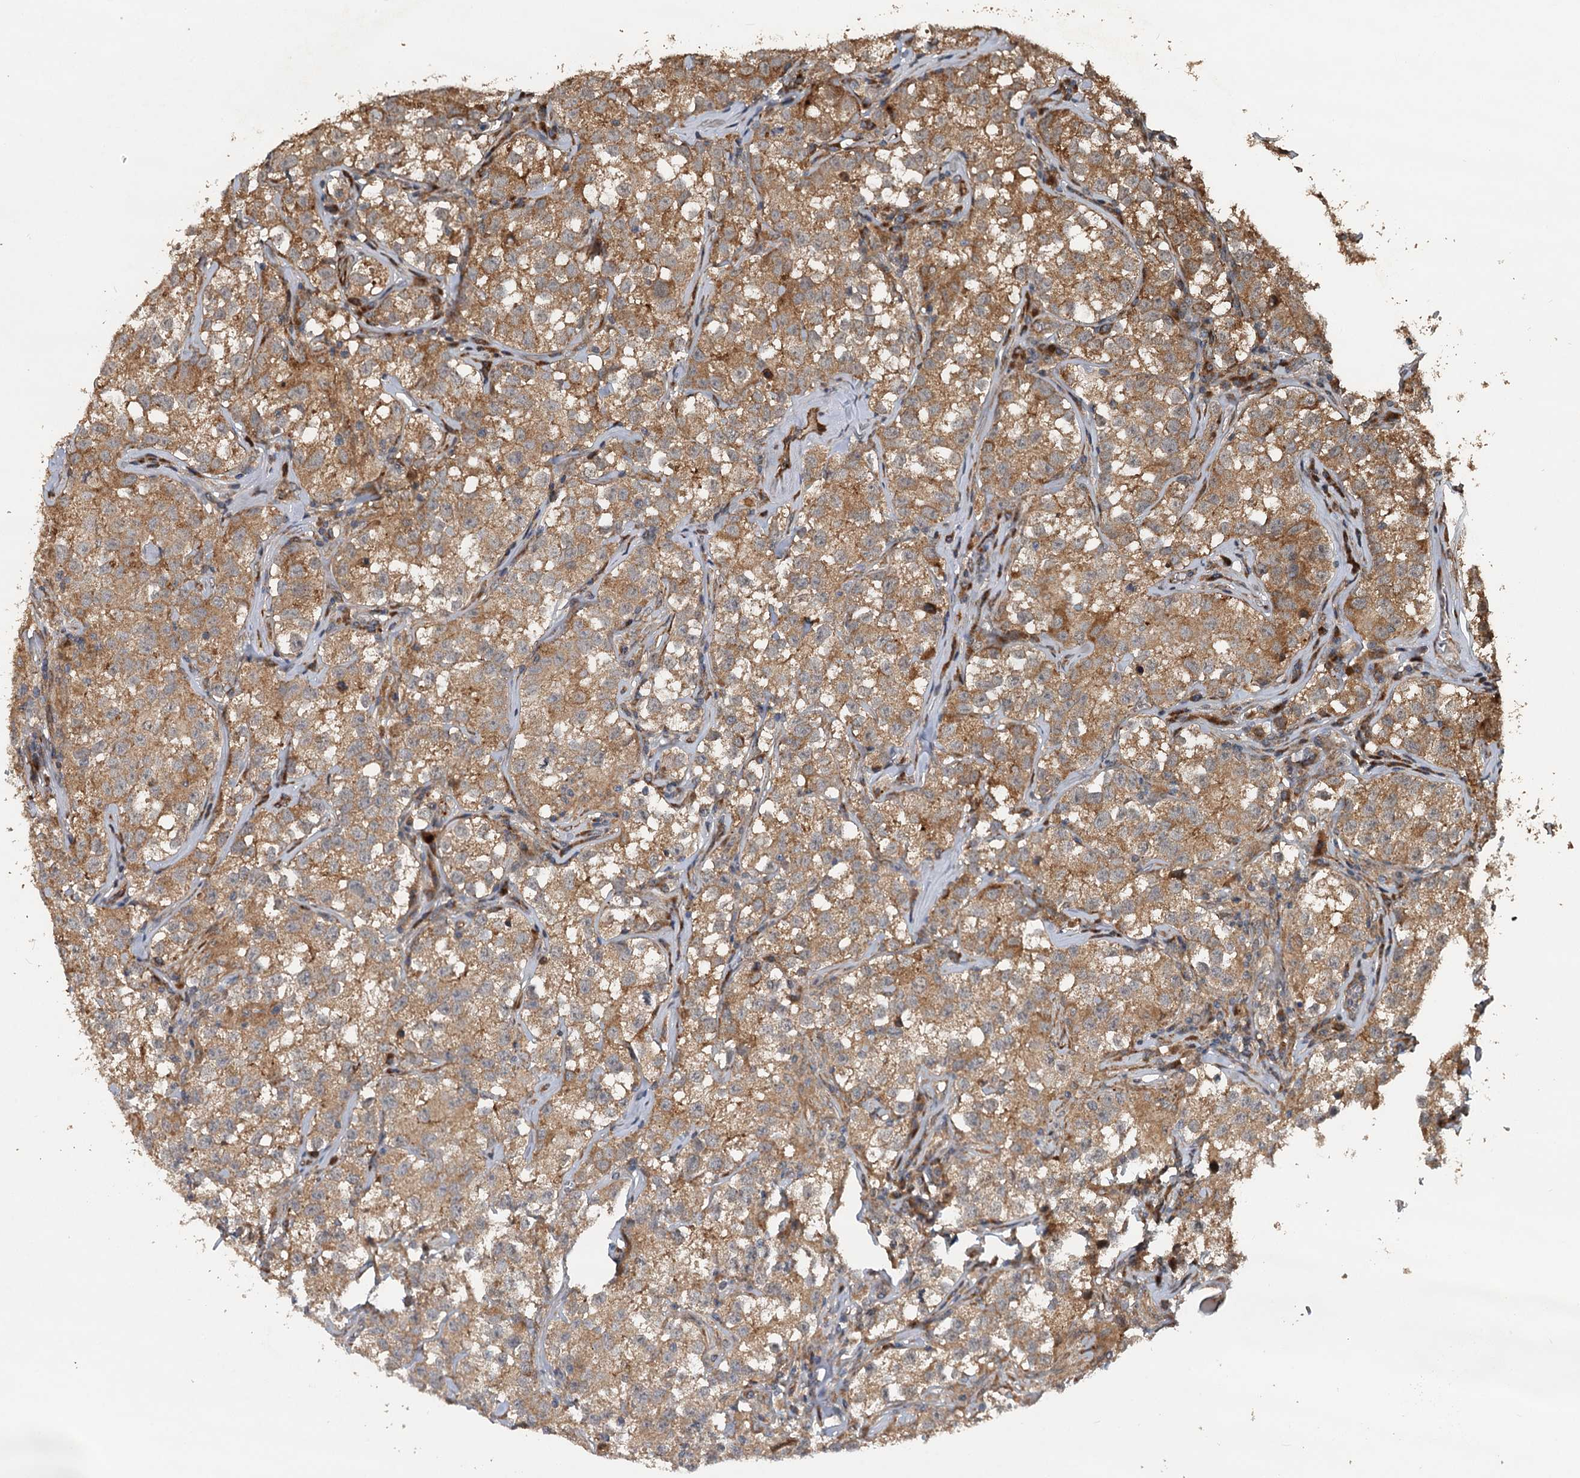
{"staining": {"intensity": "moderate", "quantity": ">75%", "location": "cytoplasmic/membranous"}, "tissue": "testis cancer", "cell_type": "Tumor cells", "image_type": "cancer", "snomed": [{"axis": "morphology", "description": "Seminoma, NOS"}, {"axis": "morphology", "description": "Carcinoma, Embryonal, NOS"}, {"axis": "topography", "description": "Testis"}], "caption": "Seminoma (testis) stained with a brown dye reveals moderate cytoplasmic/membranous positive expression in about >75% of tumor cells.", "gene": "LRRK2", "patient": {"sex": "male", "age": 43}}